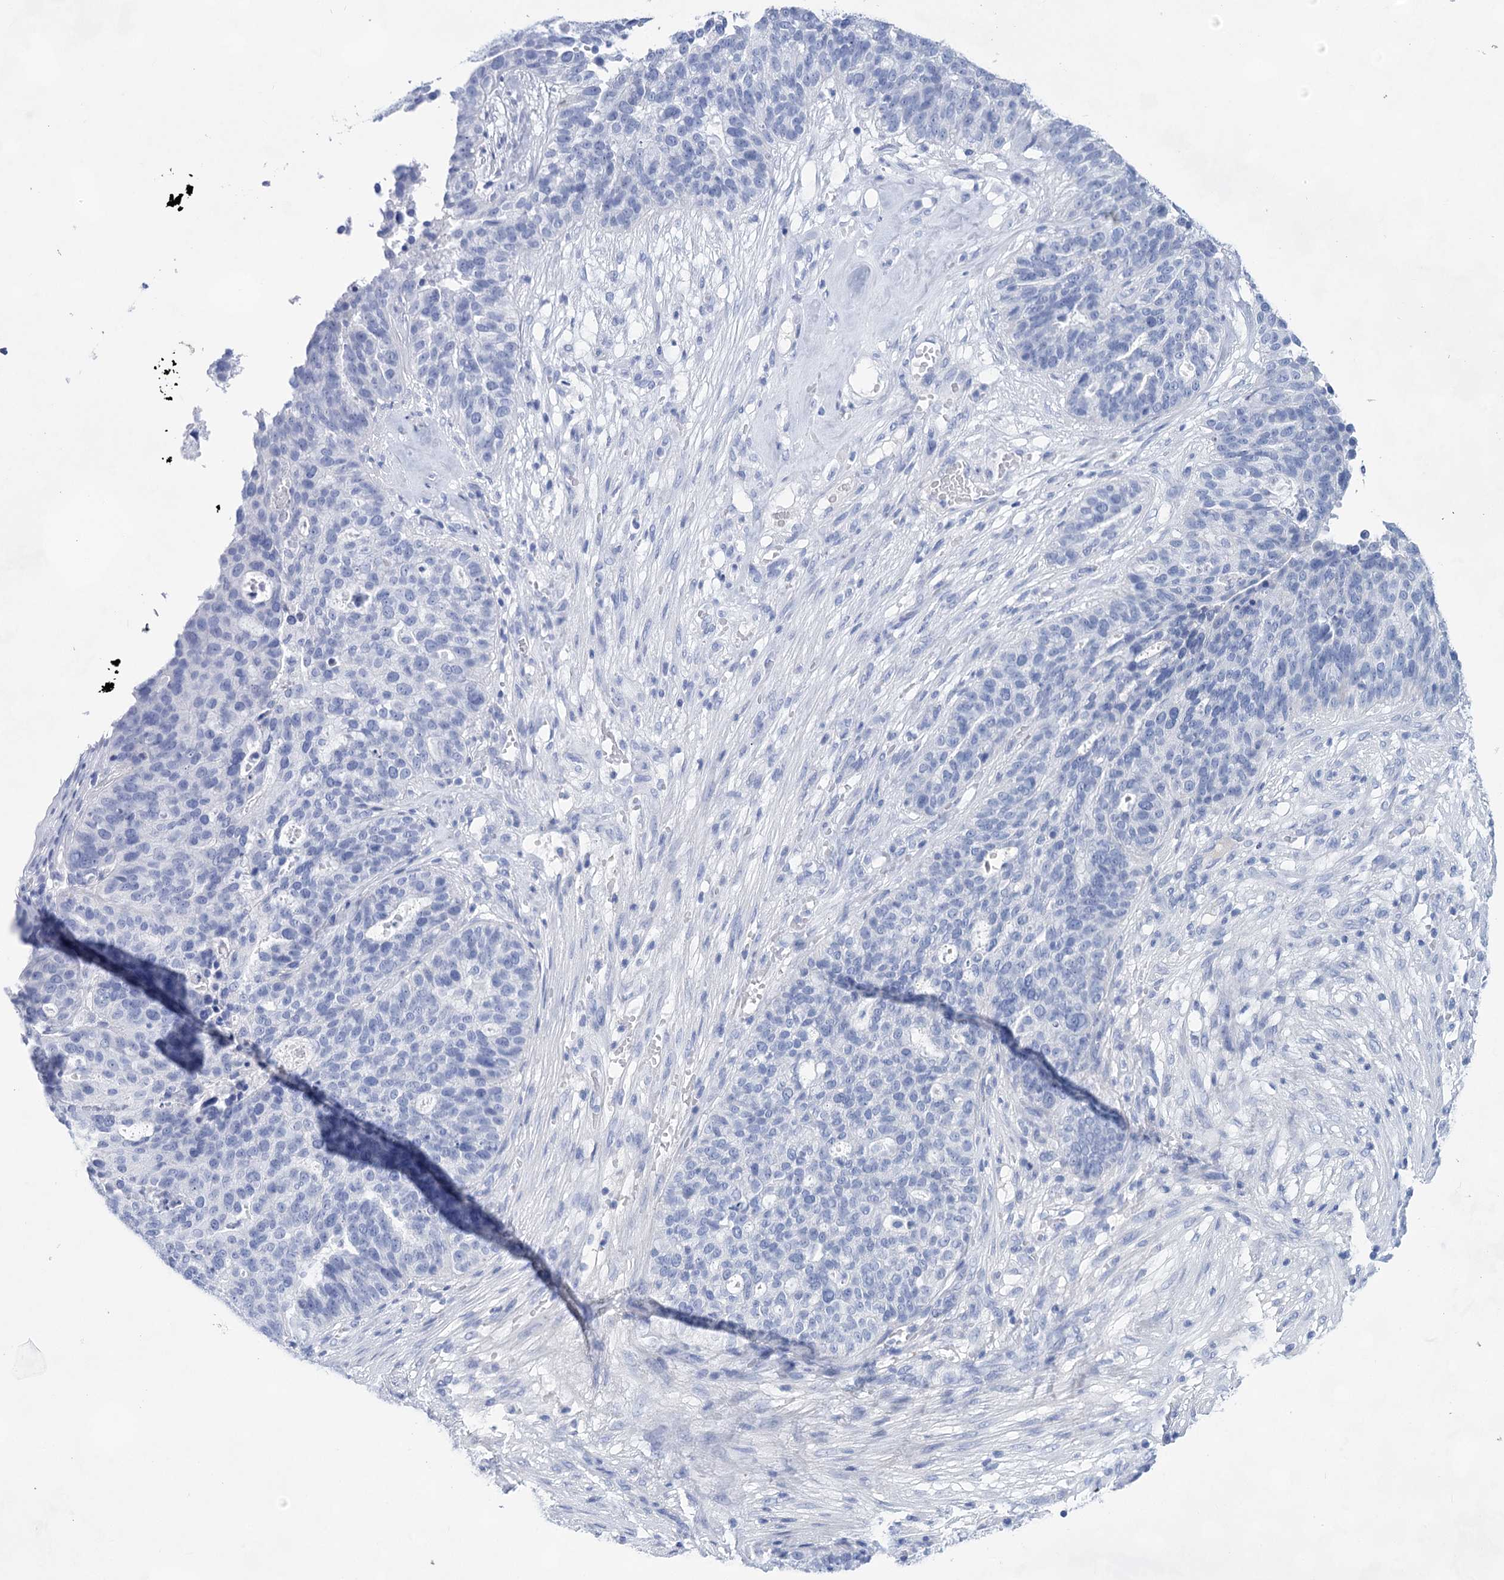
{"staining": {"intensity": "negative", "quantity": "none", "location": "none"}, "tissue": "ovarian cancer", "cell_type": "Tumor cells", "image_type": "cancer", "snomed": [{"axis": "morphology", "description": "Cystadenocarcinoma, serous, NOS"}, {"axis": "topography", "description": "Ovary"}], "caption": "Micrograph shows no protein staining in tumor cells of ovarian cancer tissue.", "gene": "LALBA", "patient": {"sex": "female", "age": 59}}